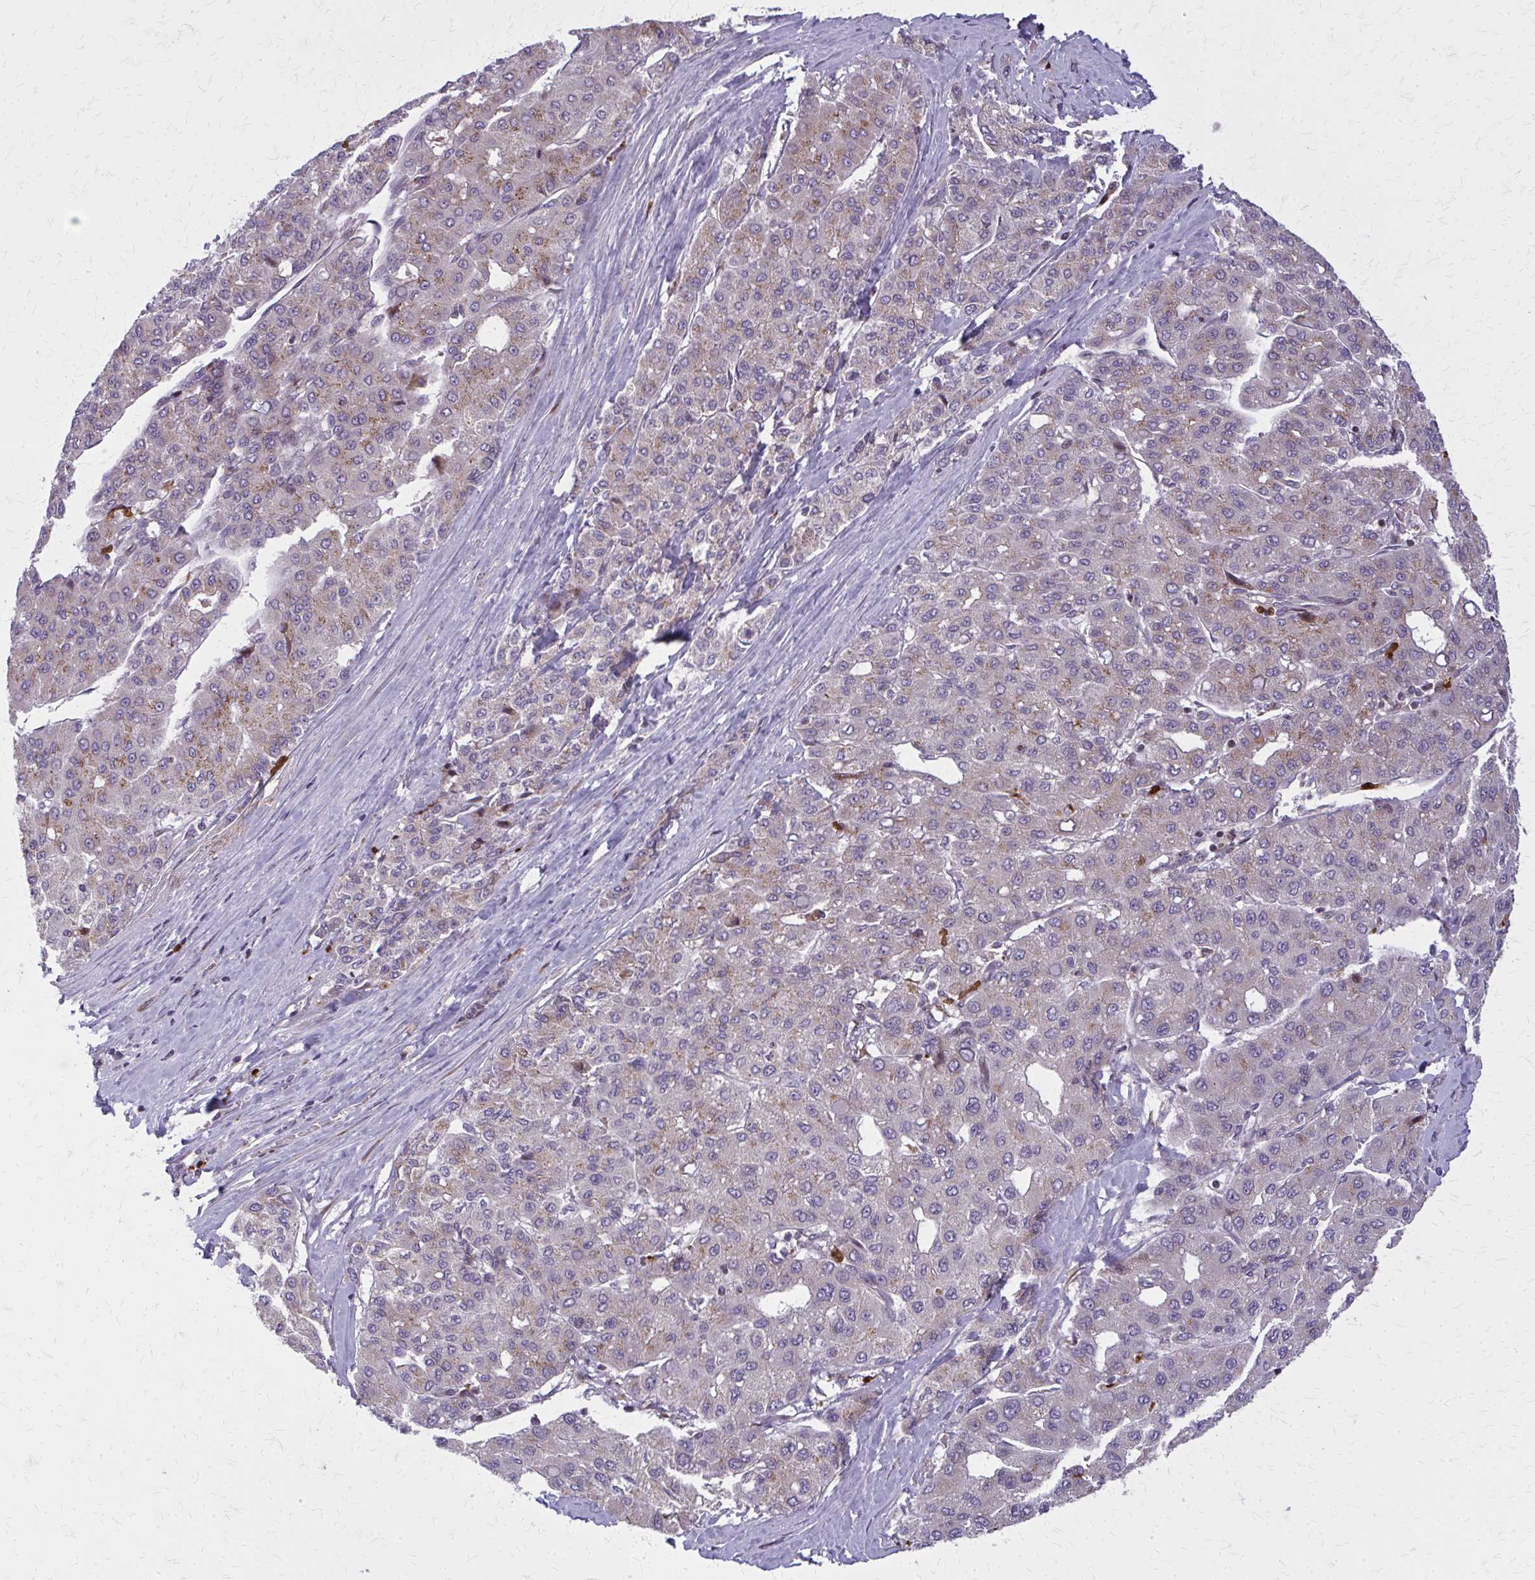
{"staining": {"intensity": "weak", "quantity": "25%-75%", "location": "cytoplasmic/membranous"}, "tissue": "liver cancer", "cell_type": "Tumor cells", "image_type": "cancer", "snomed": [{"axis": "morphology", "description": "Carcinoma, Hepatocellular, NOS"}, {"axis": "topography", "description": "Liver"}], "caption": "Liver cancer (hepatocellular carcinoma) stained with immunohistochemistry displays weak cytoplasmic/membranous staining in about 25%-75% of tumor cells.", "gene": "MCCC1", "patient": {"sex": "male", "age": 65}}